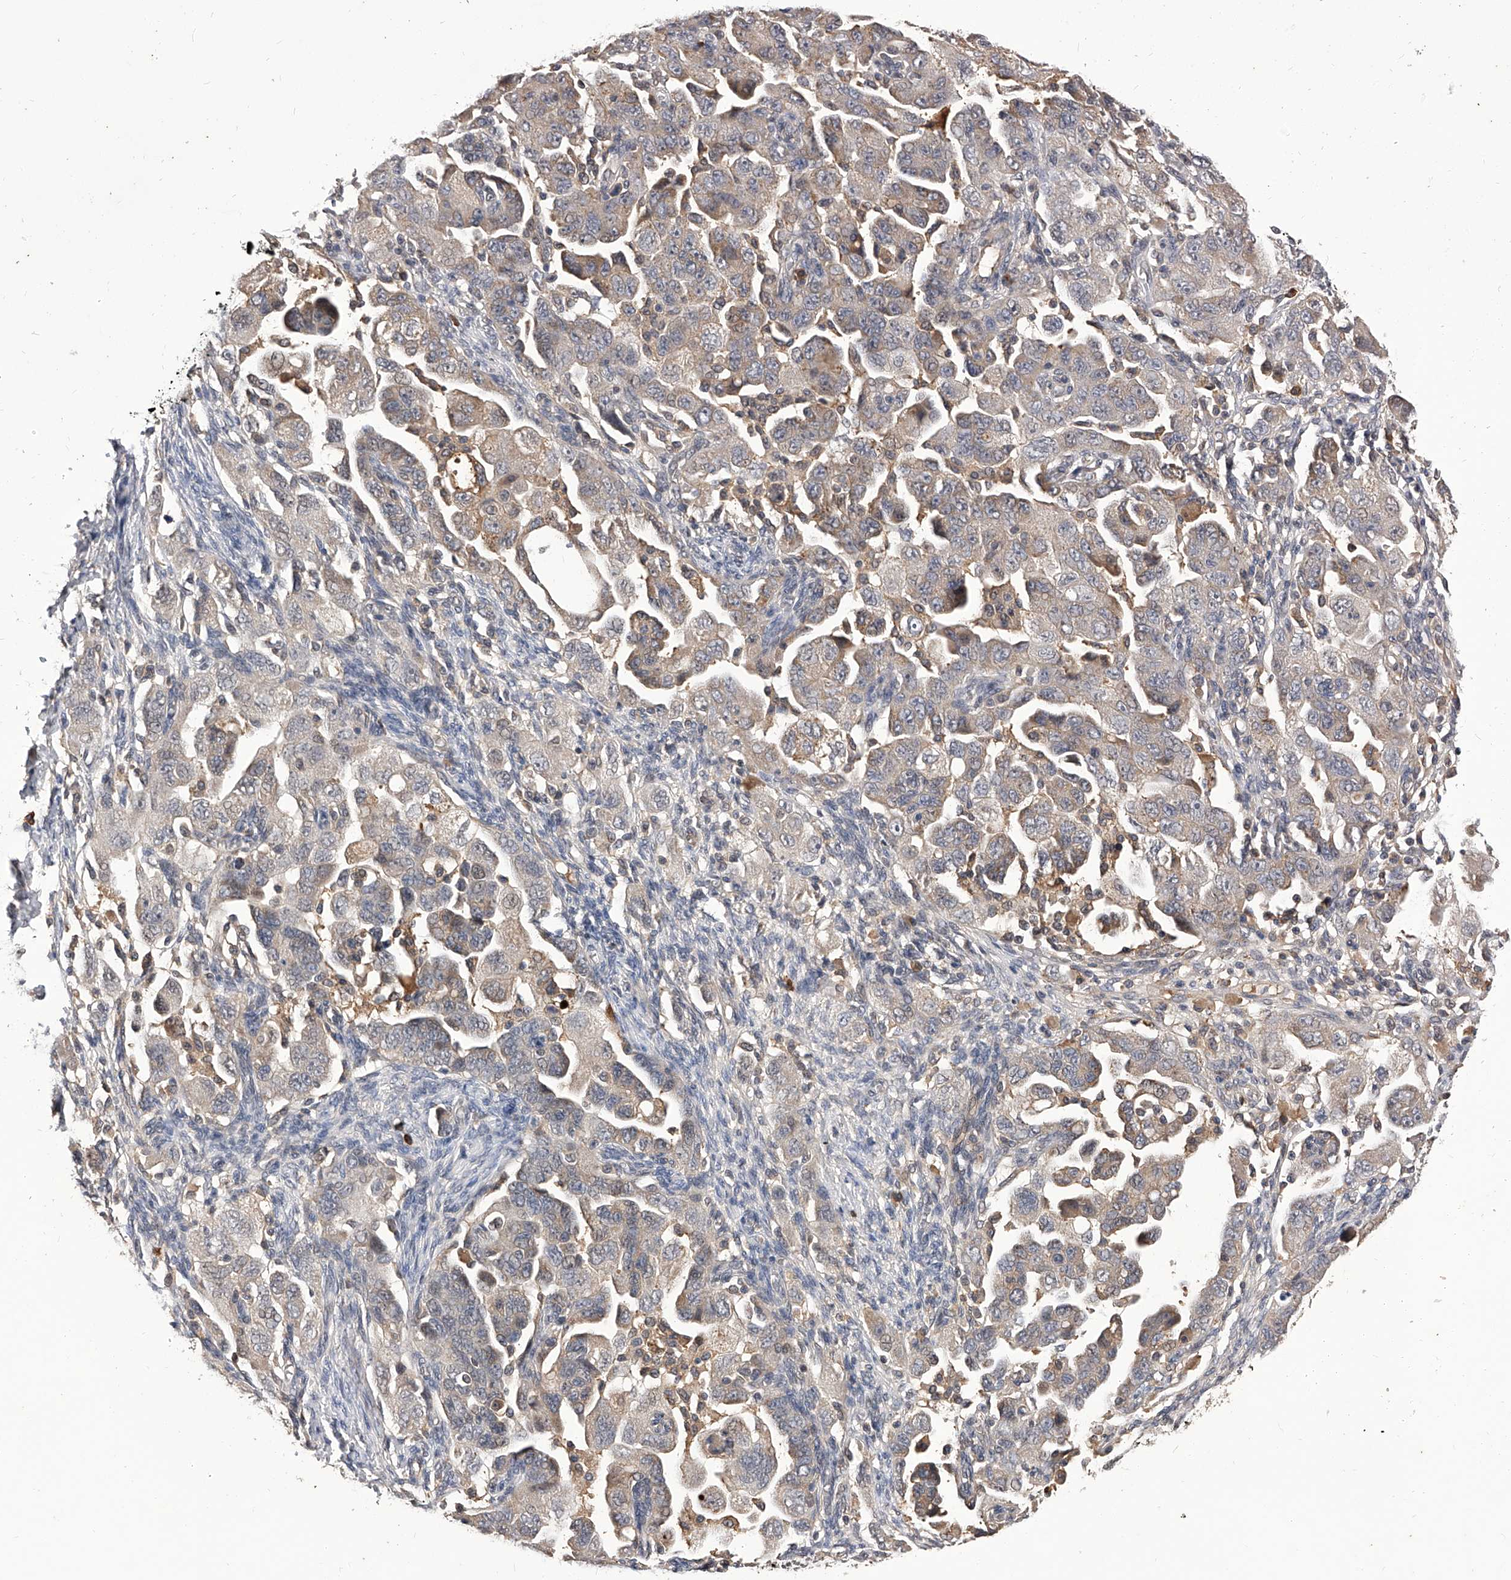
{"staining": {"intensity": "weak", "quantity": "<25%", "location": "cytoplasmic/membranous"}, "tissue": "ovarian cancer", "cell_type": "Tumor cells", "image_type": "cancer", "snomed": [{"axis": "morphology", "description": "Carcinoma, NOS"}, {"axis": "morphology", "description": "Cystadenocarcinoma, serous, NOS"}, {"axis": "topography", "description": "Ovary"}], "caption": "A high-resolution image shows immunohistochemistry staining of ovarian cancer (carcinoma), which reveals no significant expression in tumor cells.", "gene": "CFAP410", "patient": {"sex": "female", "age": 69}}